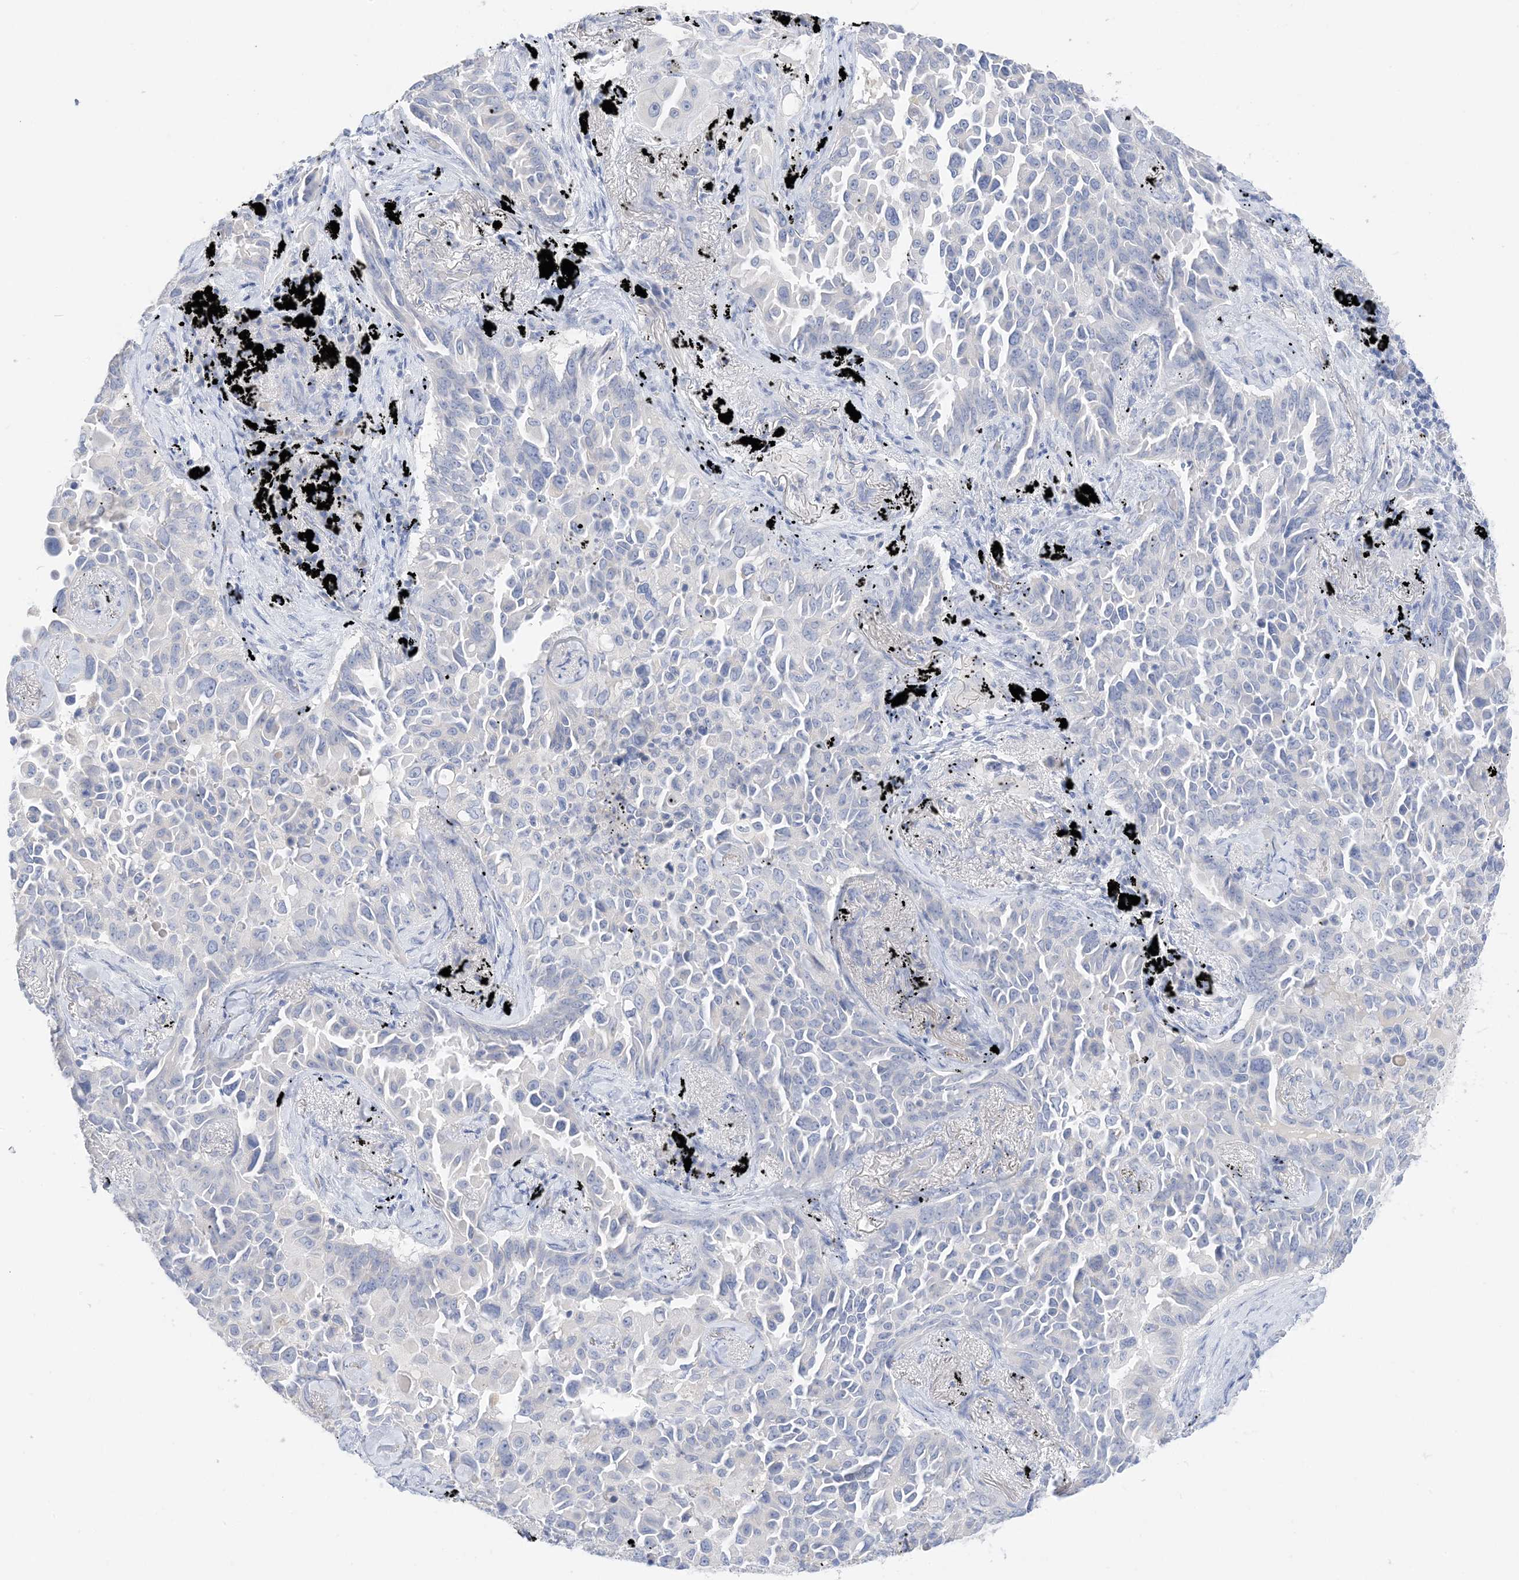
{"staining": {"intensity": "negative", "quantity": "none", "location": "none"}, "tissue": "lung cancer", "cell_type": "Tumor cells", "image_type": "cancer", "snomed": [{"axis": "morphology", "description": "Adenocarcinoma, NOS"}, {"axis": "topography", "description": "Lung"}], "caption": "IHC of lung adenocarcinoma demonstrates no staining in tumor cells. Brightfield microscopy of immunohistochemistry (IHC) stained with DAB (3,3'-diaminobenzidine) (brown) and hematoxylin (blue), captured at high magnification.", "gene": "MUC17", "patient": {"sex": "female", "age": 67}}